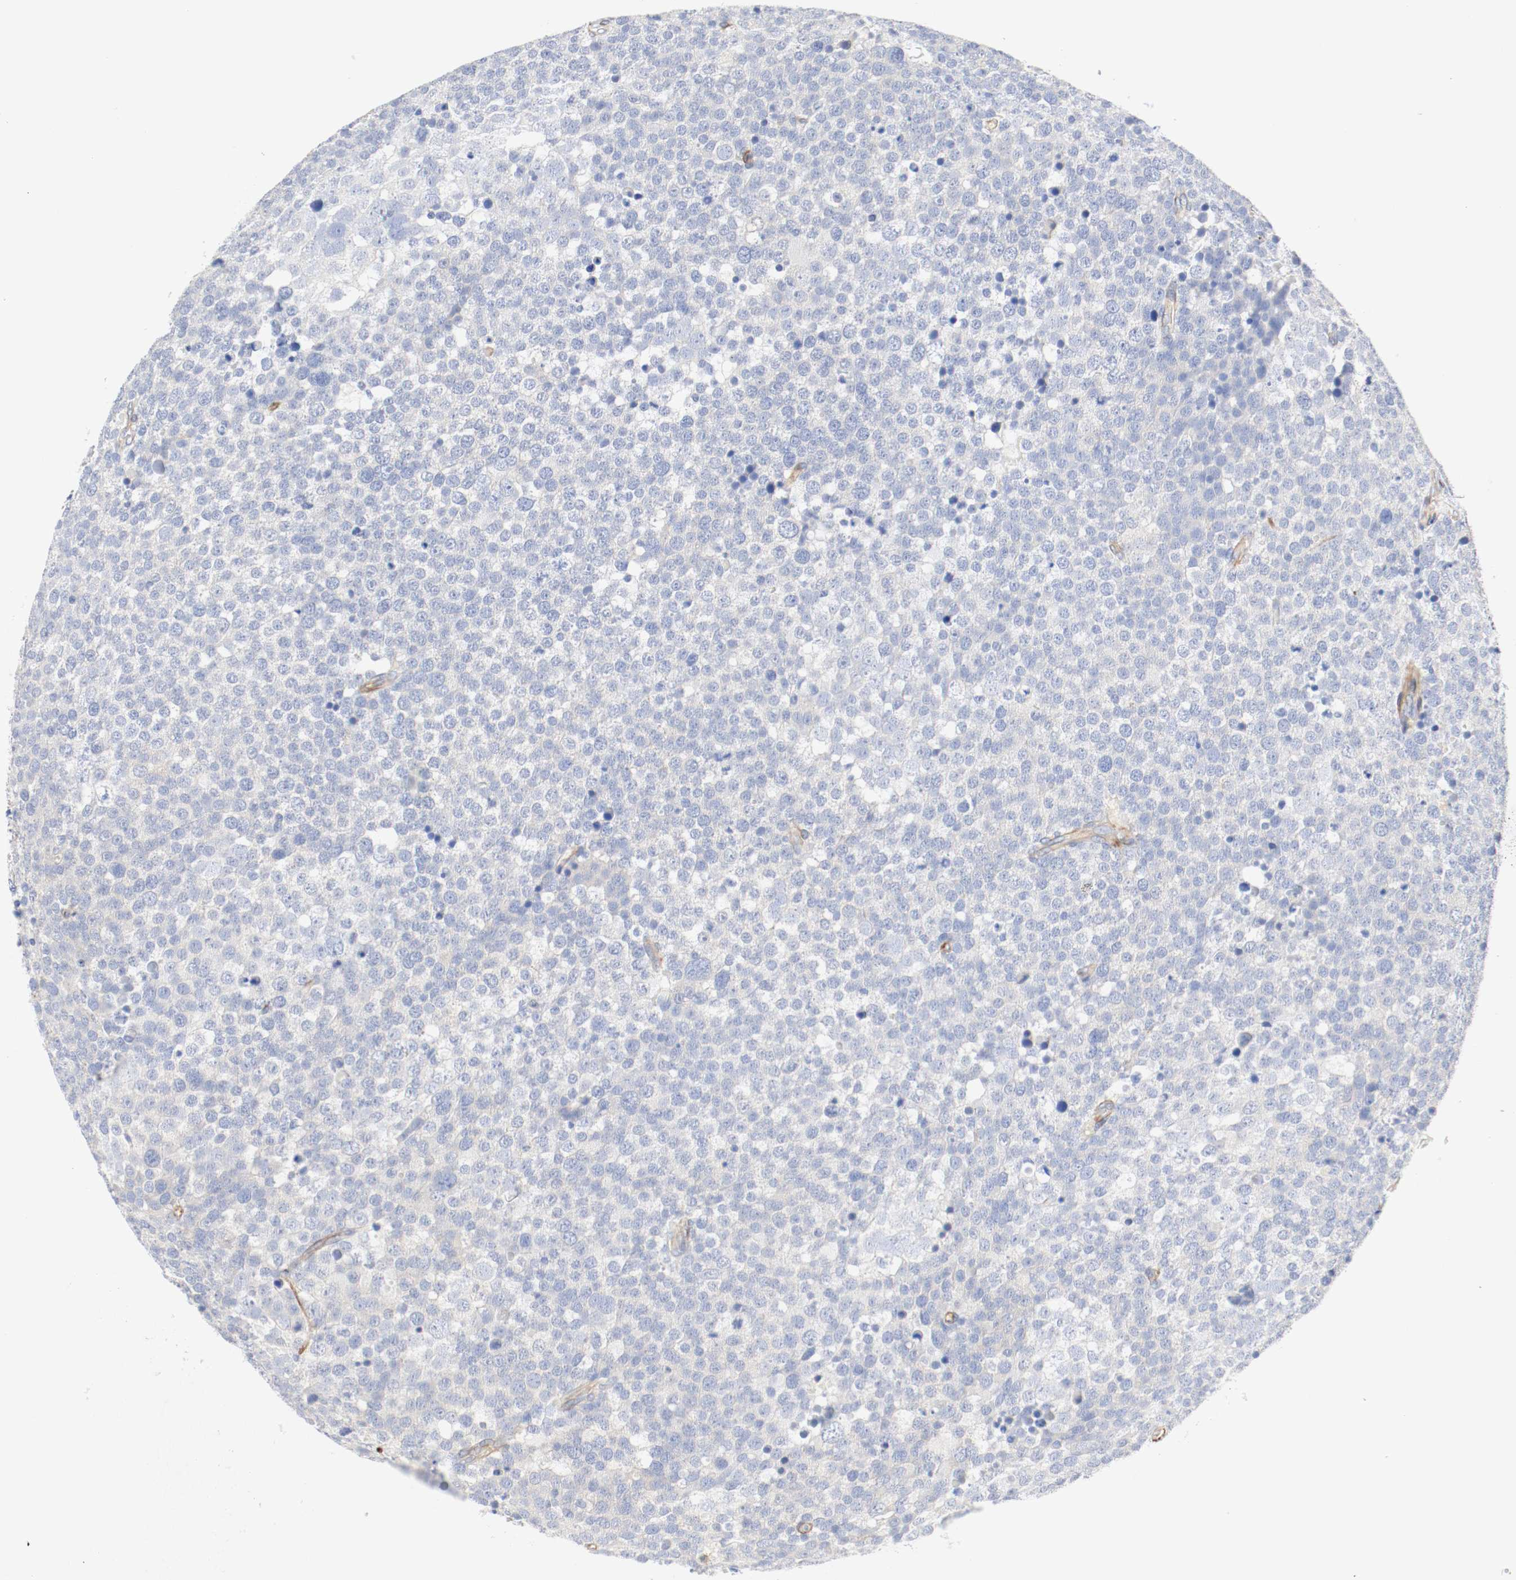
{"staining": {"intensity": "negative", "quantity": "none", "location": "none"}, "tissue": "testis cancer", "cell_type": "Tumor cells", "image_type": "cancer", "snomed": [{"axis": "morphology", "description": "Seminoma, NOS"}, {"axis": "topography", "description": "Testis"}], "caption": "Tumor cells are negative for protein expression in human testis cancer. The staining was performed using DAB (3,3'-diaminobenzidine) to visualize the protein expression in brown, while the nuclei were stained in blue with hematoxylin (Magnification: 20x).", "gene": "GIT1", "patient": {"sex": "male", "age": 71}}